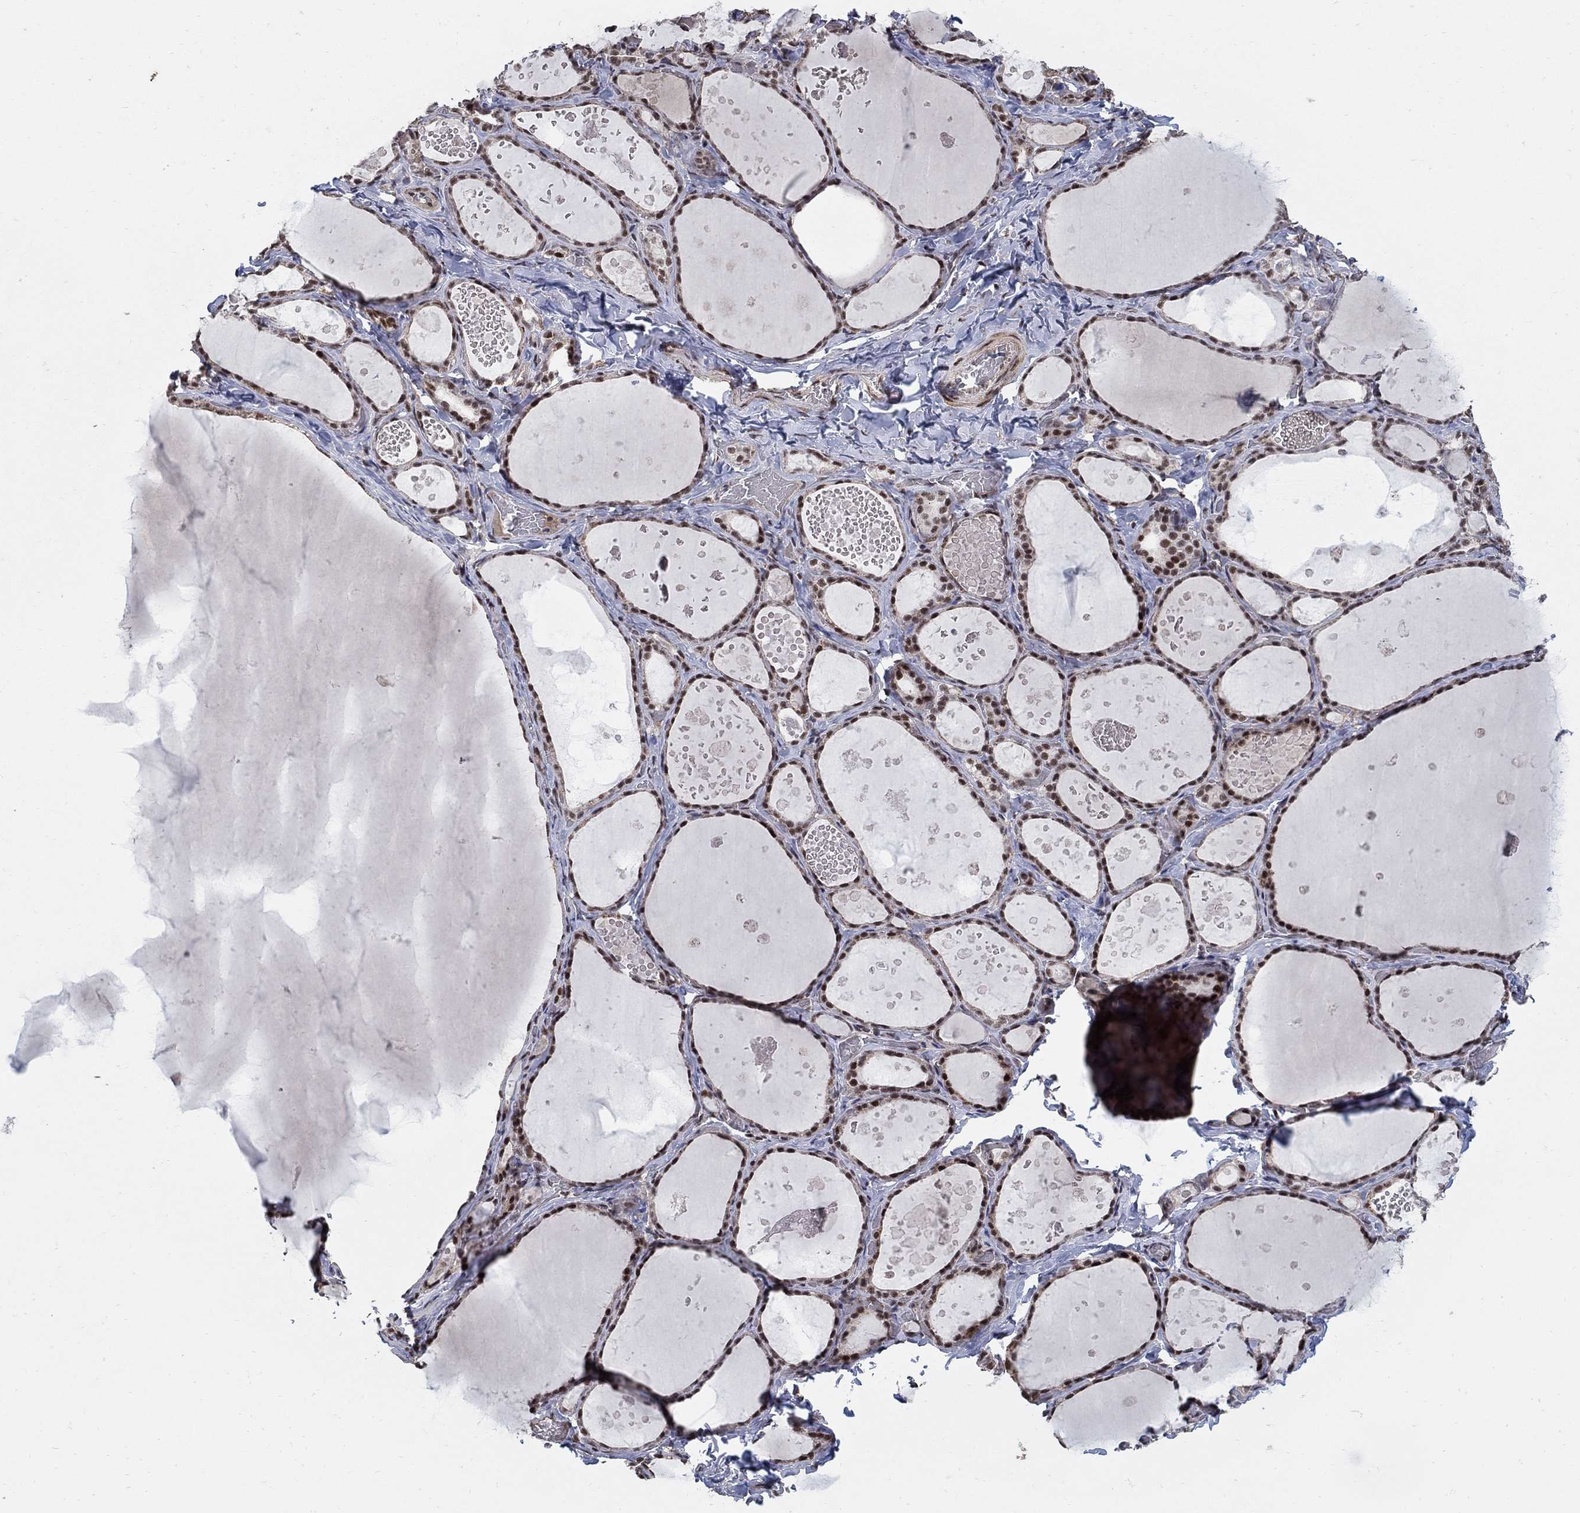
{"staining": {"intensity": "strong", "quantity": ">75%", "location": "nuclear"}, "tissue": "thyroid gland", "cell_type": "Glandular cells", "image_type": "normal", "snomed": [{"axis": "morphology", "description": "Normal tissue, NOS"}, {"axis": "topography", "description": "Thyroid gland"}], "caption": "The photomicrograph demonstrates staining of normal thyroid gland, revealing strong nuclear protein expression (brown color) within glandular cells. The staining is performed using DAB brown chromogen to label protein expression. The nuclei are counter-stained blue using hematoxylin.", "gene": "PNISR", "patient": {"sex": "female", "age": 56}}